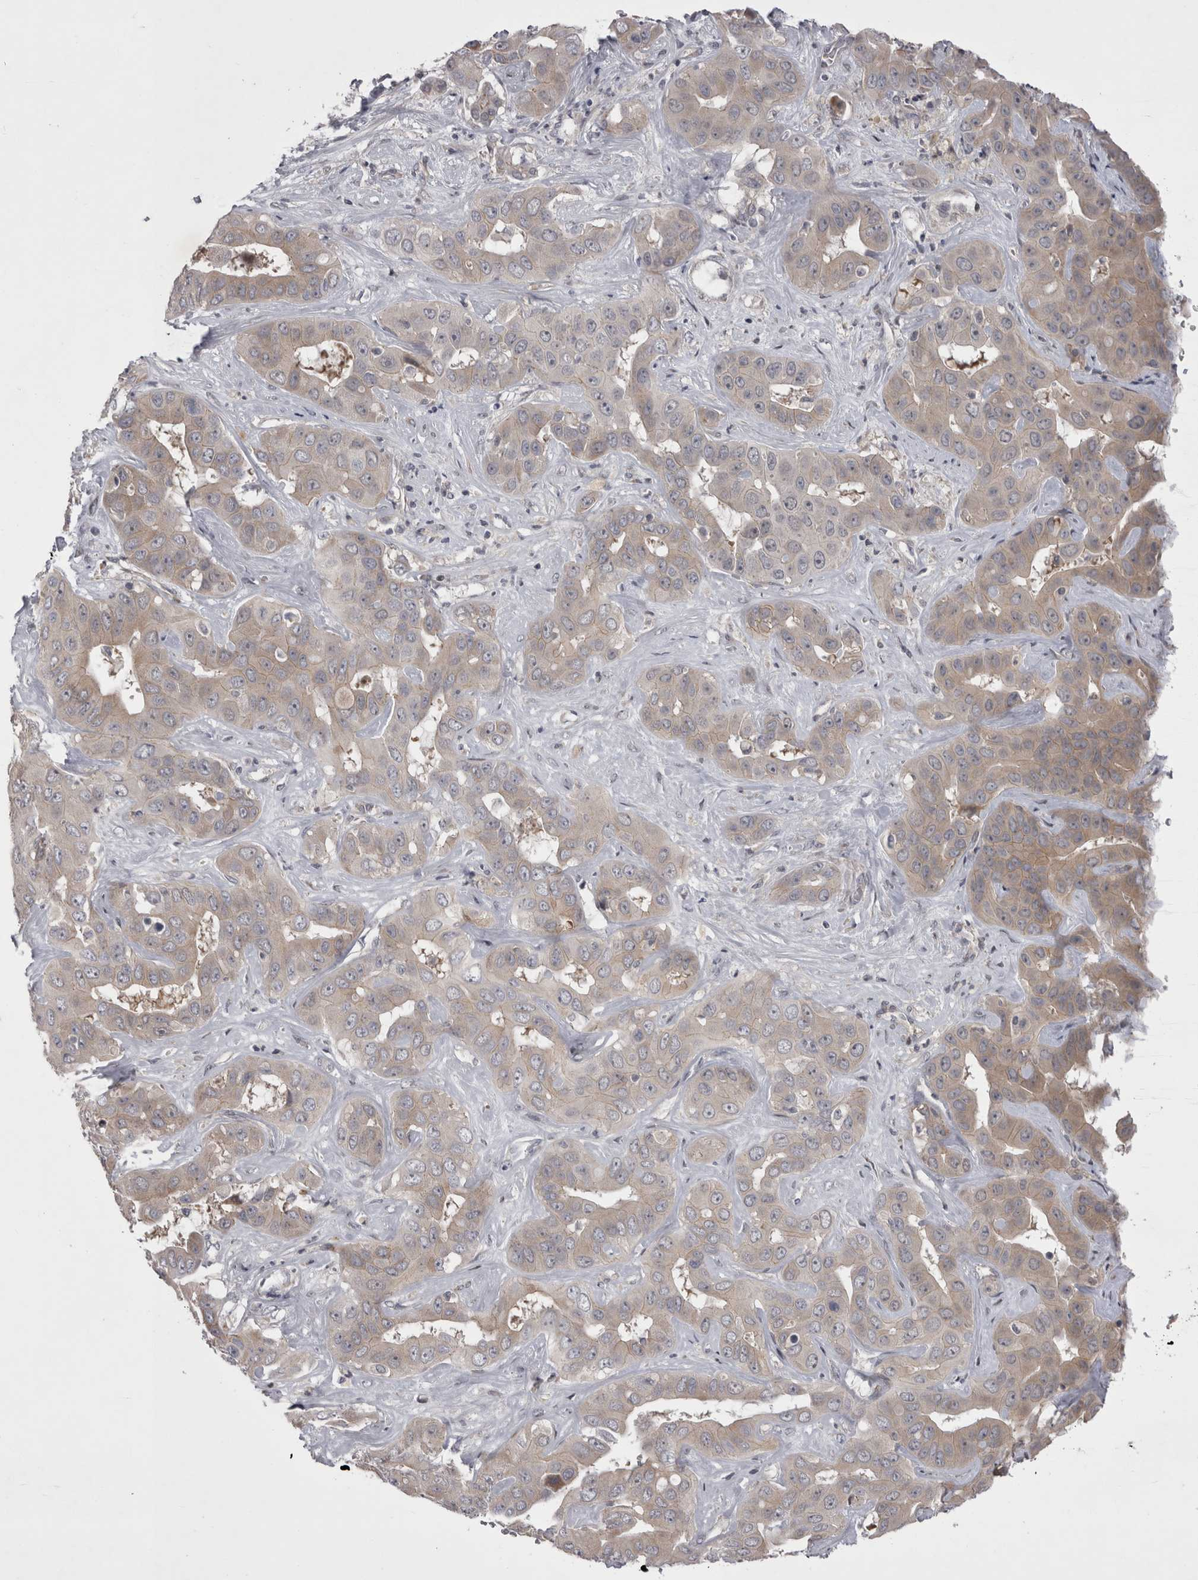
{"staining": {"intensity": "weak", "quantity": ">75%", "location": "cytoplasmic/membranous"}, "tissue": "liver cancer", "cell_type": "Tumor cells", "image_type": "cancer", "snomed": [{"axis": "morphology", "description": "Cholangiocarcinoma"}, {"axis": "topography", "description": "Liver"}], "caption": "IHC of liver cholangiocarcinoma reveals low levels of weak cytoplasmic/membranous expression in about >75% of tumor cells.", "gene": "NENF", "patient": {"sex": "female", "age": 52}}